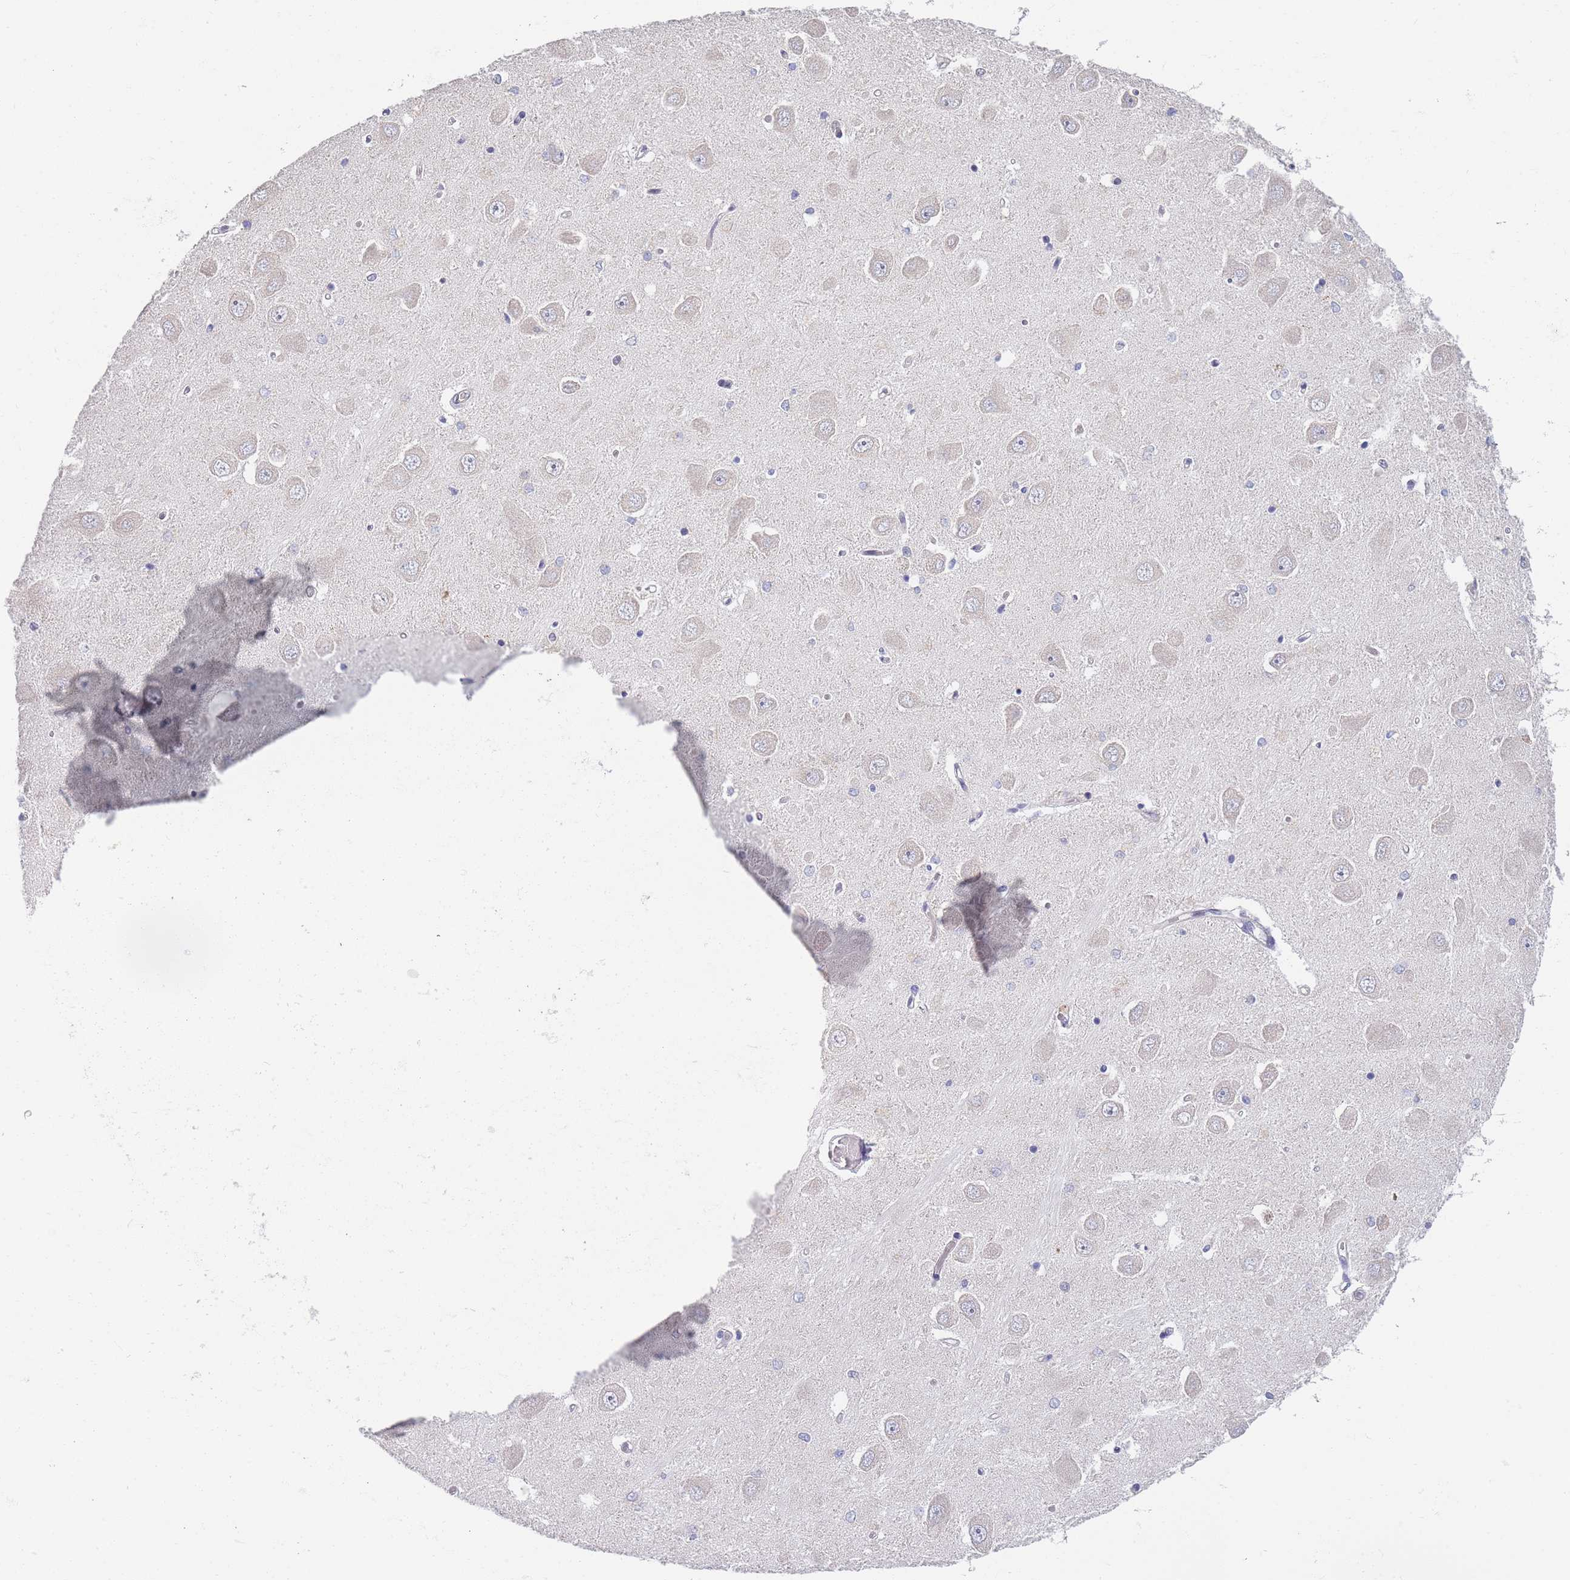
{"staining": {"intensity": "negative", "quantity": "none", "location": "none"}, "tissue": "hippocampus", "cell_type": "Glial cells", "image_type": "normal", "snomed": [{"axis": "morphology", "description": "Normal tissue, NOS"}, {"axis": "topography", "description": "Hippocampus"}], "caption": "Protein analysis of unremarkable hippocampus displays no significant expression in glial cells.", "gene": "B4GALT4", "patient": {"sex": "male", "age": 45}}